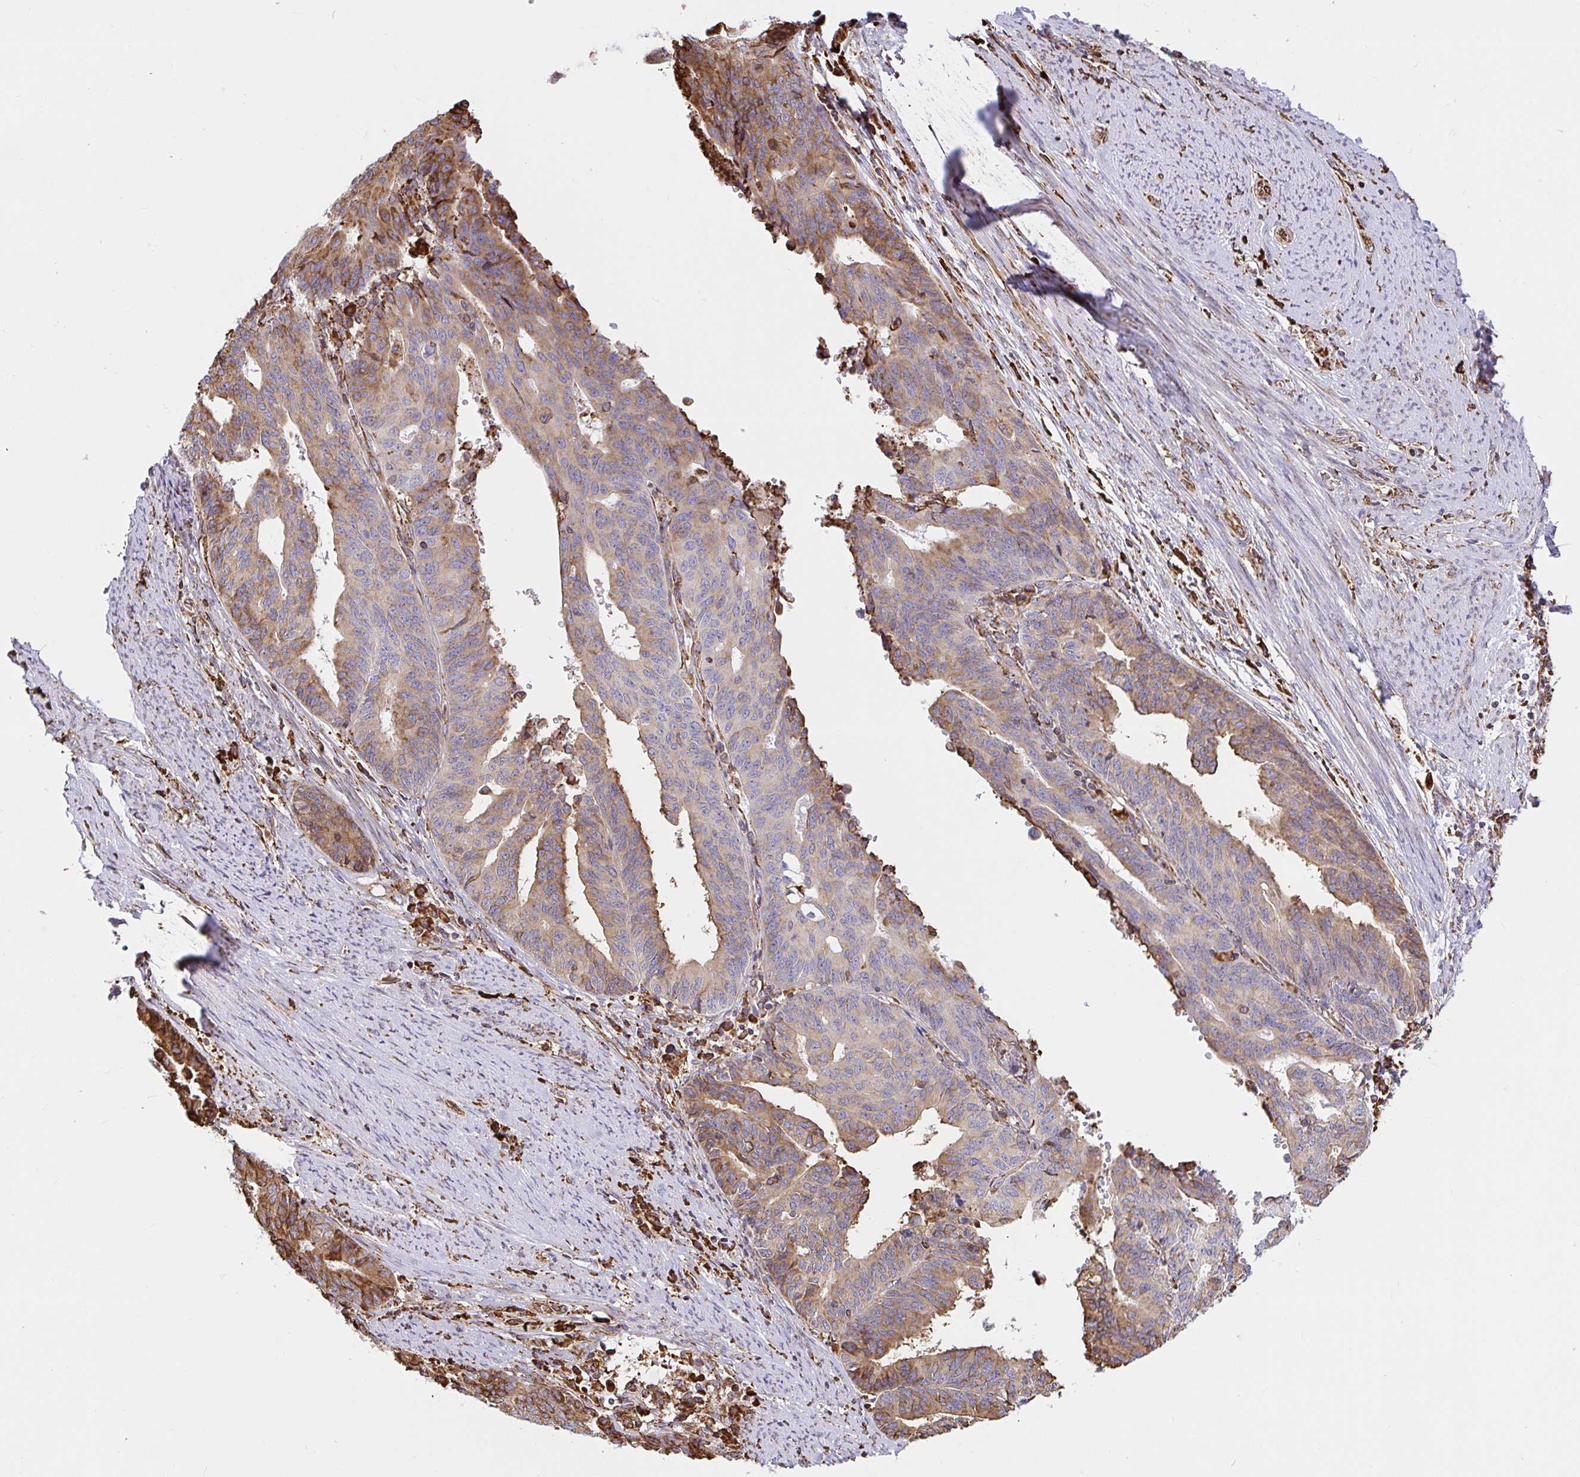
{"staining": {"intensity": "moderate", "quantity": "25%-75%", "location": "cytoplasmic/membranous"}, "tissue": "endometrial cancer", "cell_type": "Tumor cells", "image_type": "cancer", "snomed": [{"axis": "morphology", "description": "Adenocarcinoma, NOS"}, {"axis": "topography", "description": "Endometrium"}], "caption": "Moderate cytoplasmic/membranous protein expression is appreciated in about 25%-75% of tumor cells in endometrial cancer (adenocarcinoma). (DAB IHC, brown staining for protein, blue staining for nuclei).", "gene": "CLGN", "patient": {"sex": "female", "age": 65}}